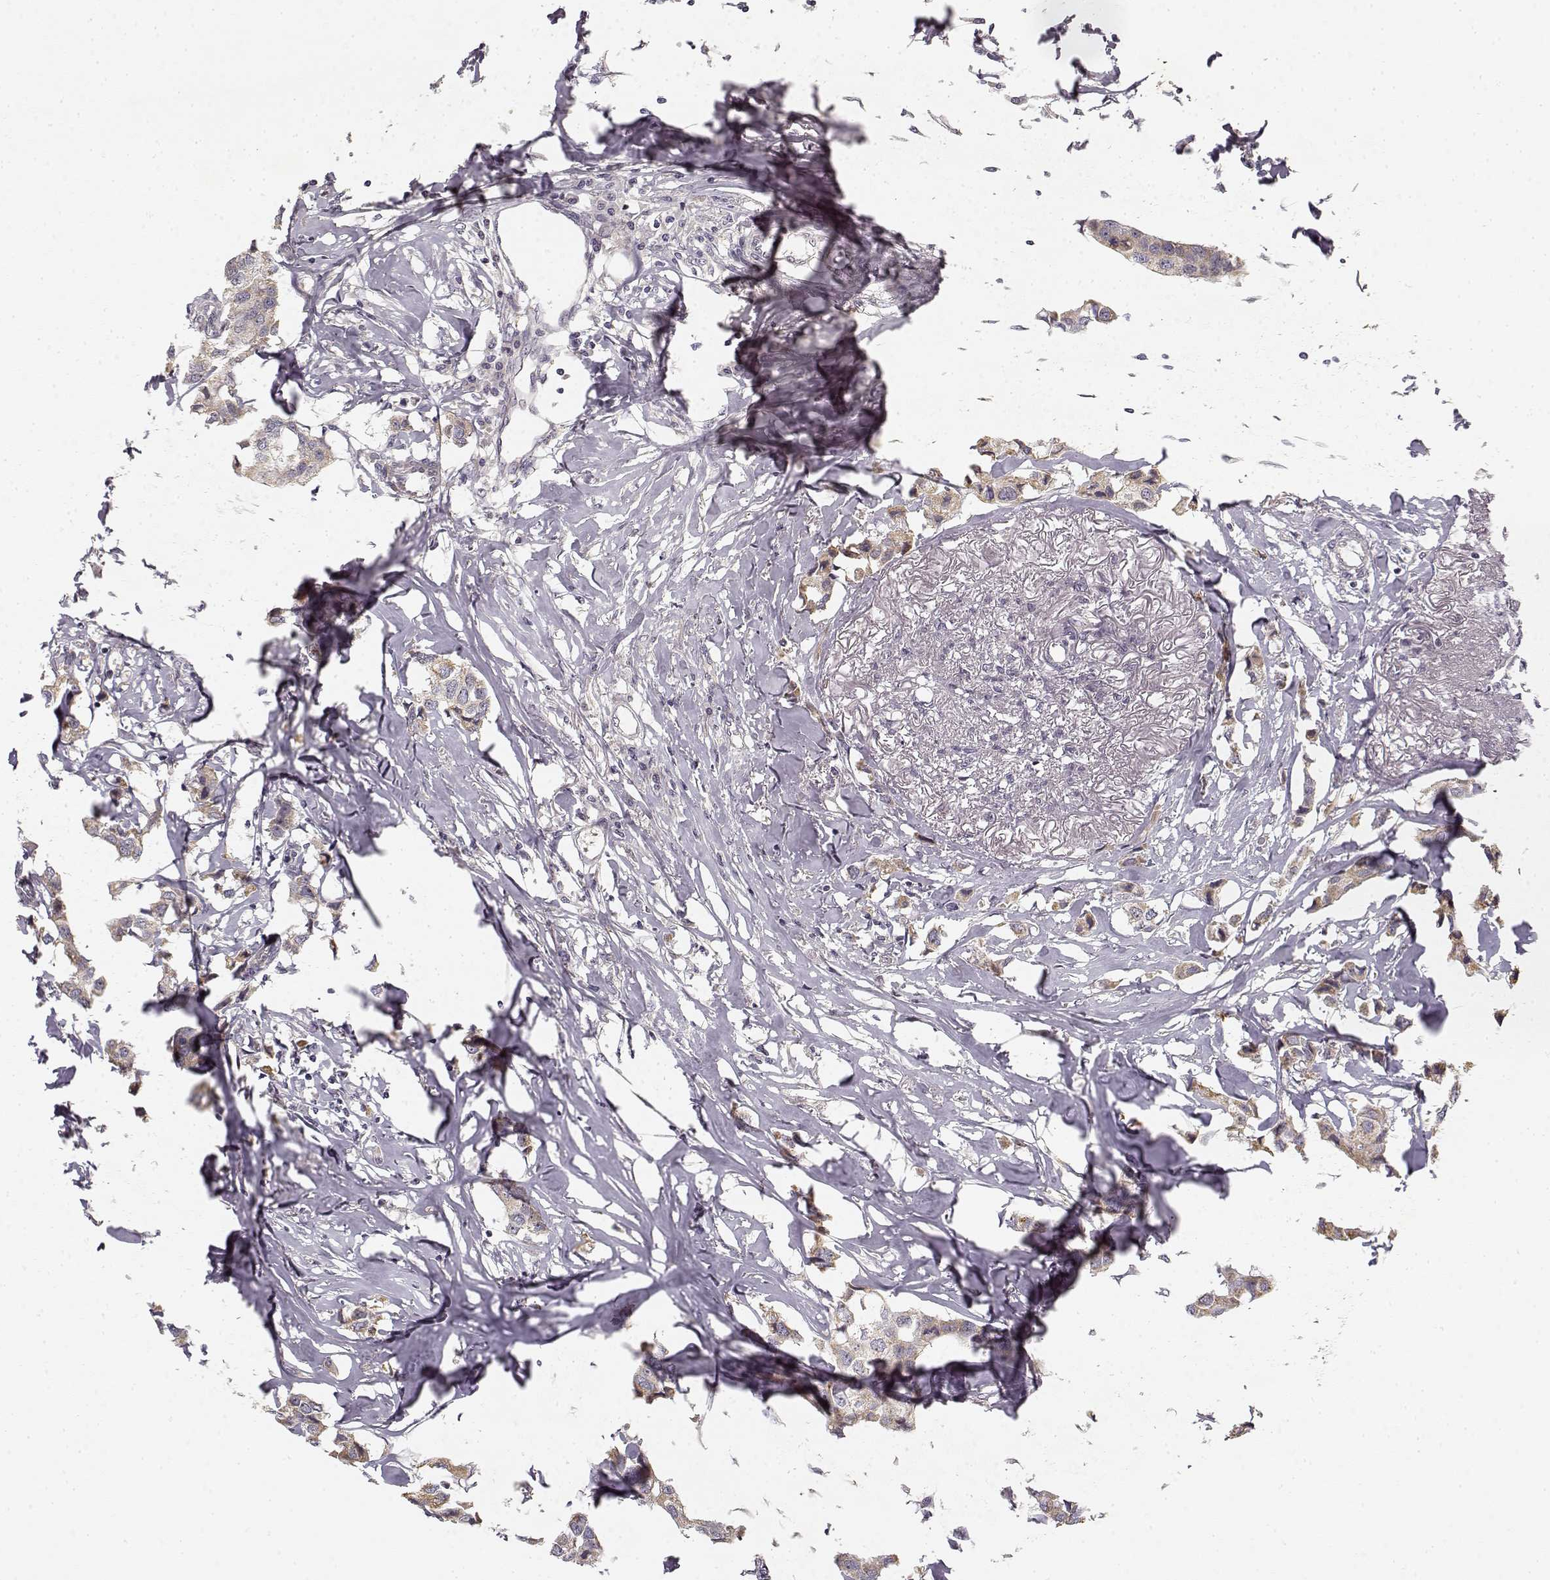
{"staining": {"intensity": "weak", "quantity": ">75%", "location": "cytoplasmic/membranous"}, "tissue": "breast cancer", "cell_type": "Tumor cells", "image_type": "cancer", "snomed": [{"axis": "morphology", "description": "Duct carcinoma"}, {"axis": "topography", "description": "Breast"}], "caption": "Immunohistochemical staining of invasive ductal carcinoma (breast) demonstrates weak cytoplasmic/membranous protein expression in approximately >75% of tumor cells.", "gene": "MED12L", "patient": {"sex": "female", "age": 80}}